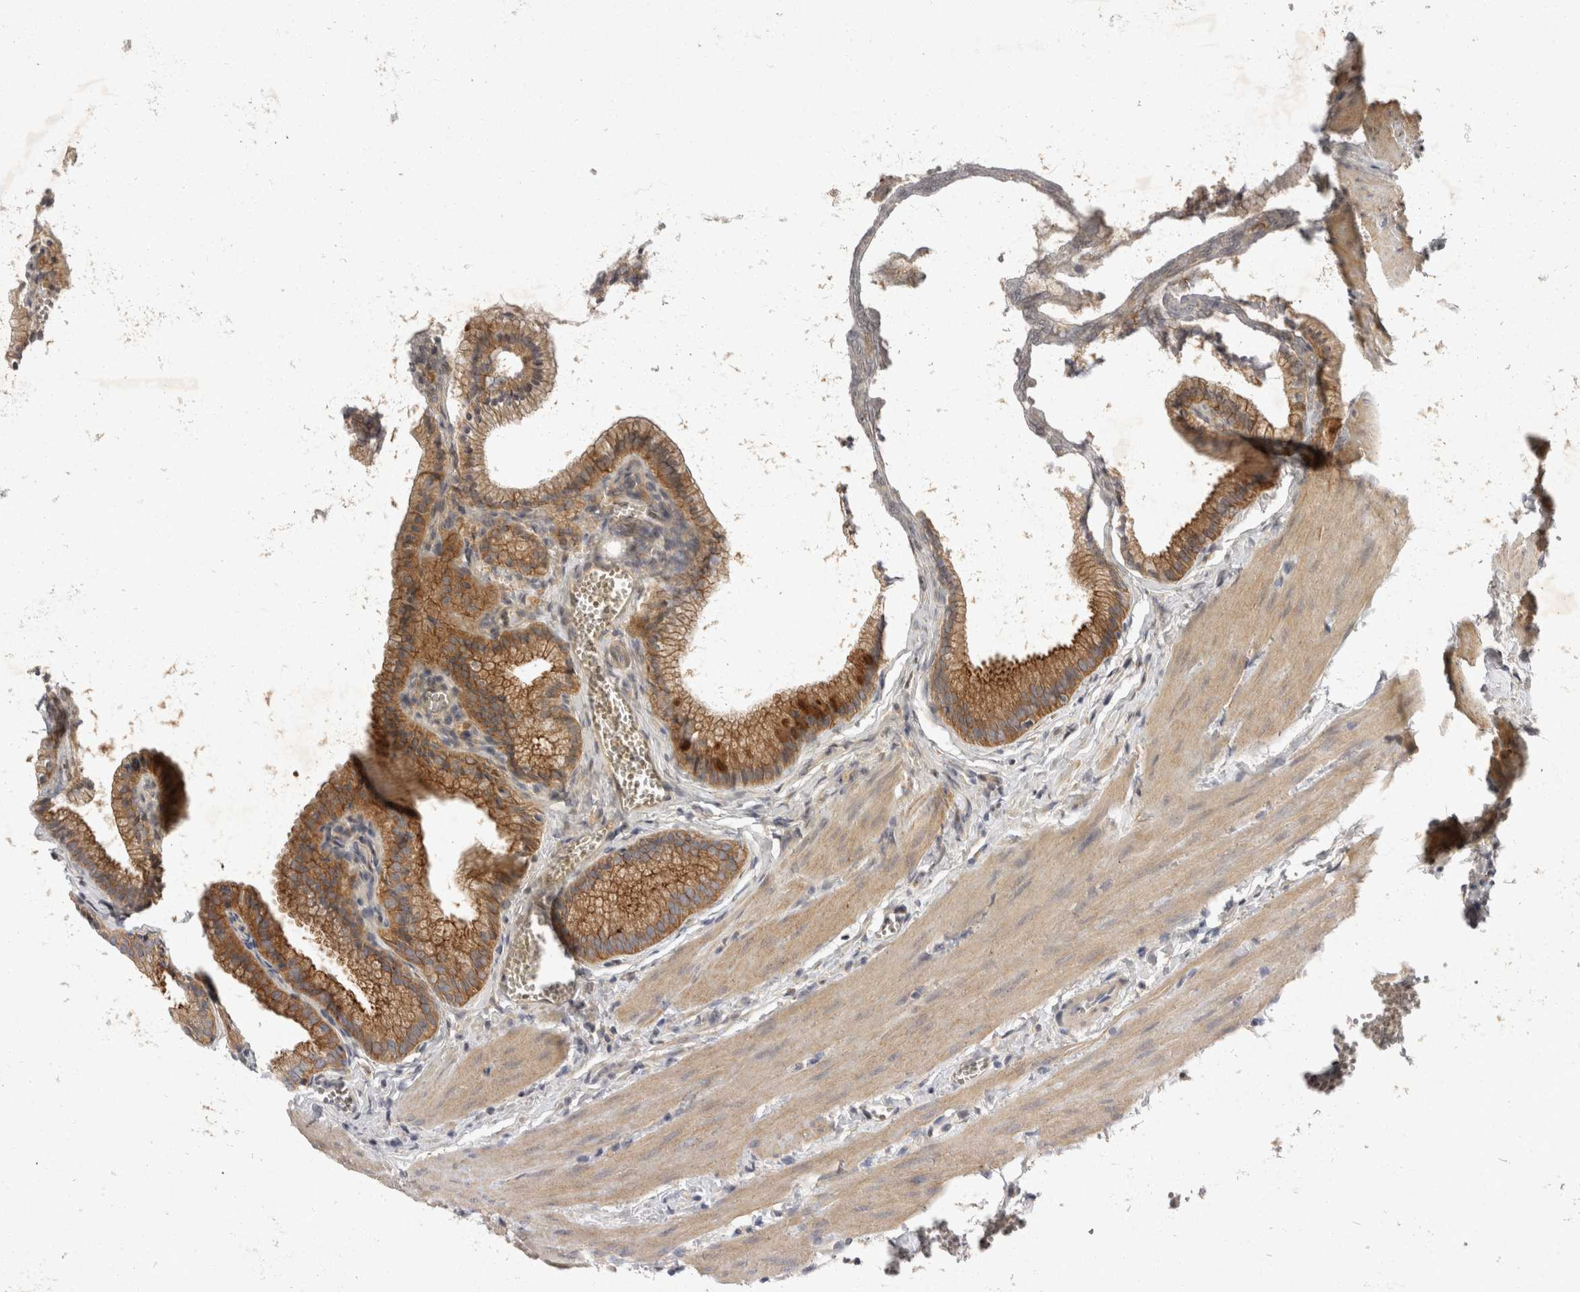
{"staining": {"intensity": "strong", "quantity": ">75%", "location": "cytoplasmic/membranous"}, "tissue": "gallbladder", "cell_type": "Glandular cells", "image_type": "normal", "snomed": [{"axis": "morphology", "description": "Normal tissue, NOS"}, {"axis": "topography", "description": "Gallbladder"}], "caption": "Strong cytoplasmic/membranous expression is appreciated in about >75% of glandular cells in benign gallbladder.", "gene": "TOM1L2", "patient": {"sex": "male", "age": 38}}